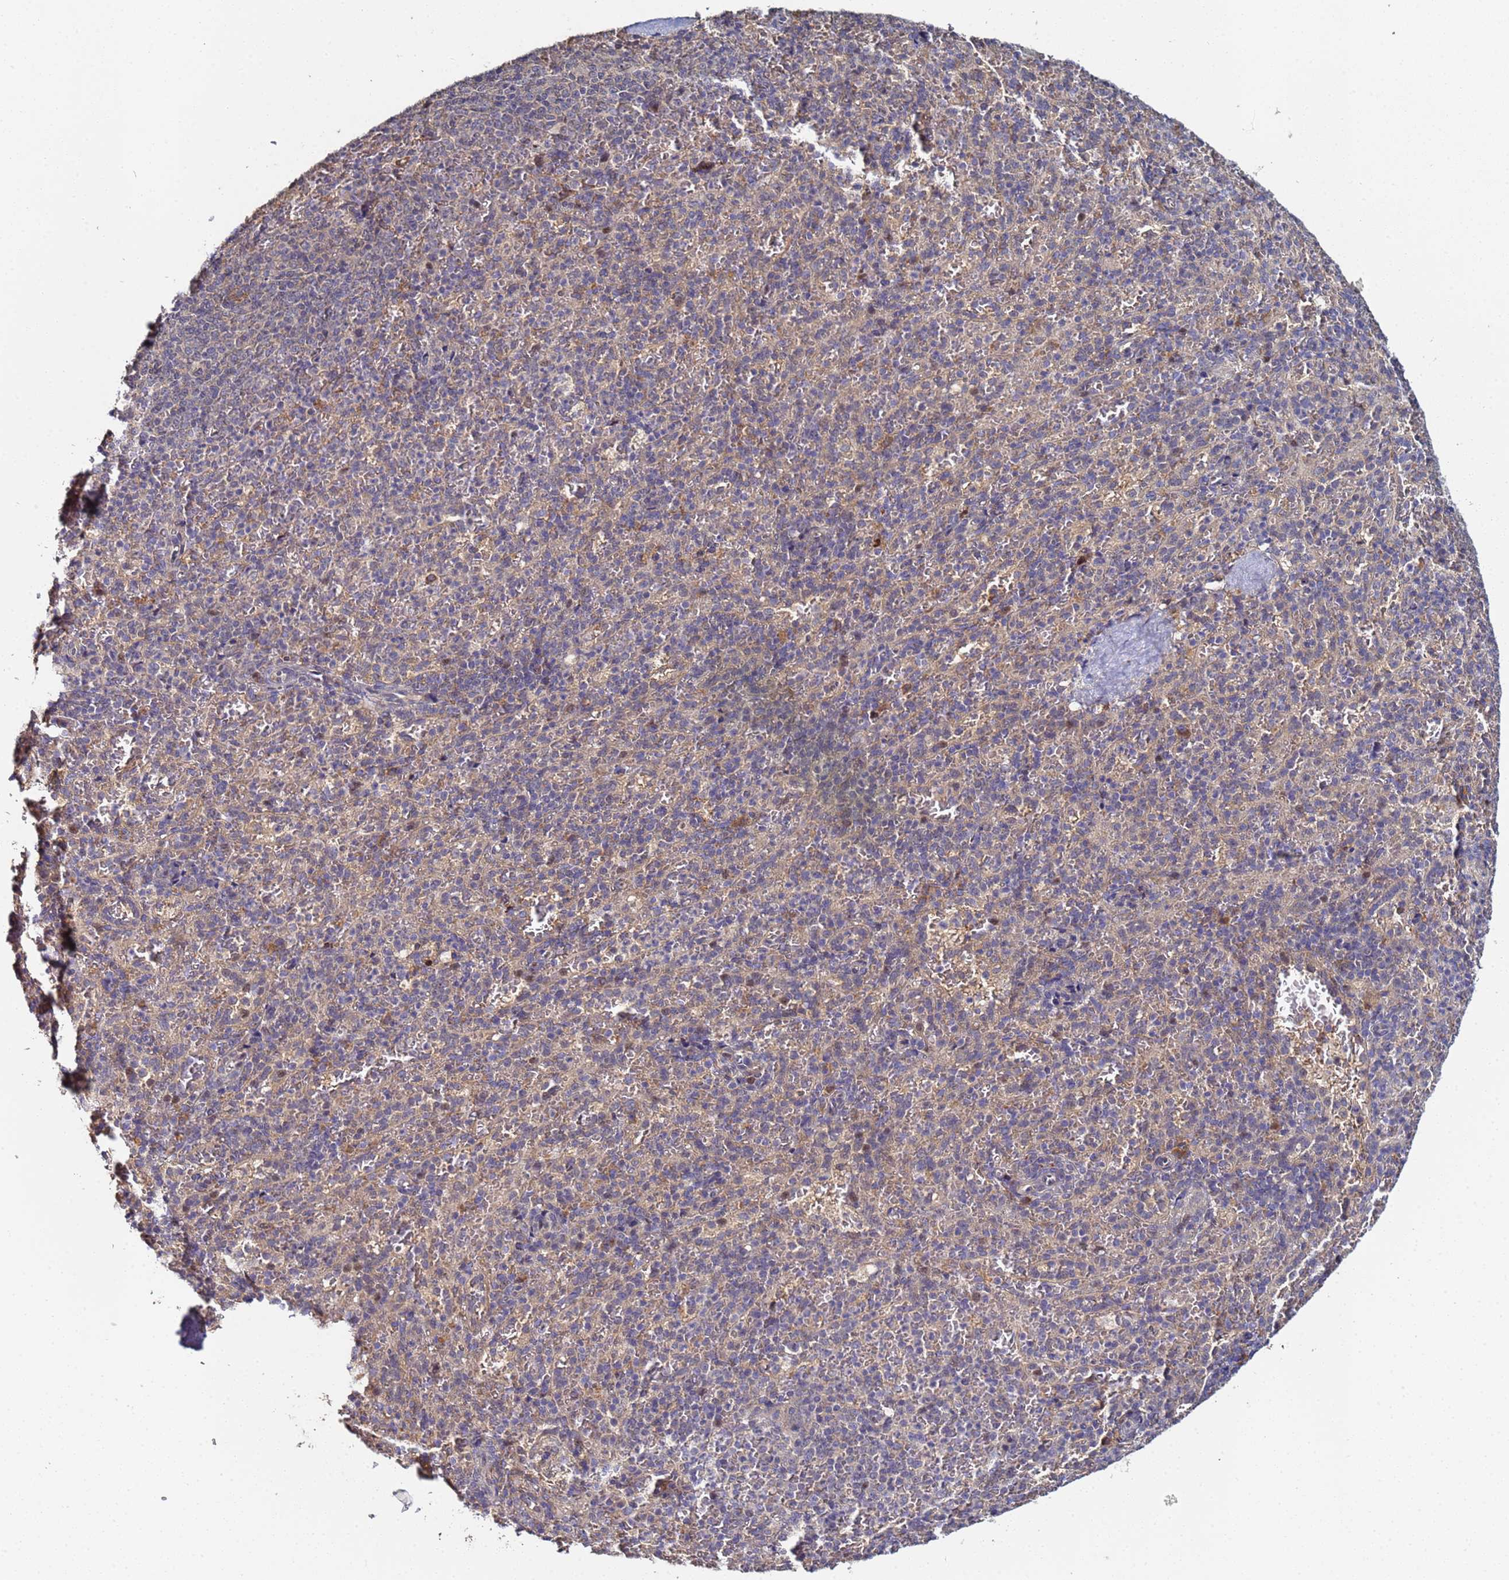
{"staining": {"intensity": "weak", "quantity": "<25%", "location": "cytoplasmic/membranous"}, "tissue": "spleen", "cell_type": "Cells in red pulp", "image_type": "normal", "snomed": [{"axis": "morphology", "description": "Normal tissue, NOS"}, {"axis": "topography", "description": "Spleen"}], "caption": "Immunohistochemical staining of unremarkable human spleen demonstrates no significant expression in cells in red pulp.", "gene": "OSER1", "patient": {"sex": "female", "age": 21}}